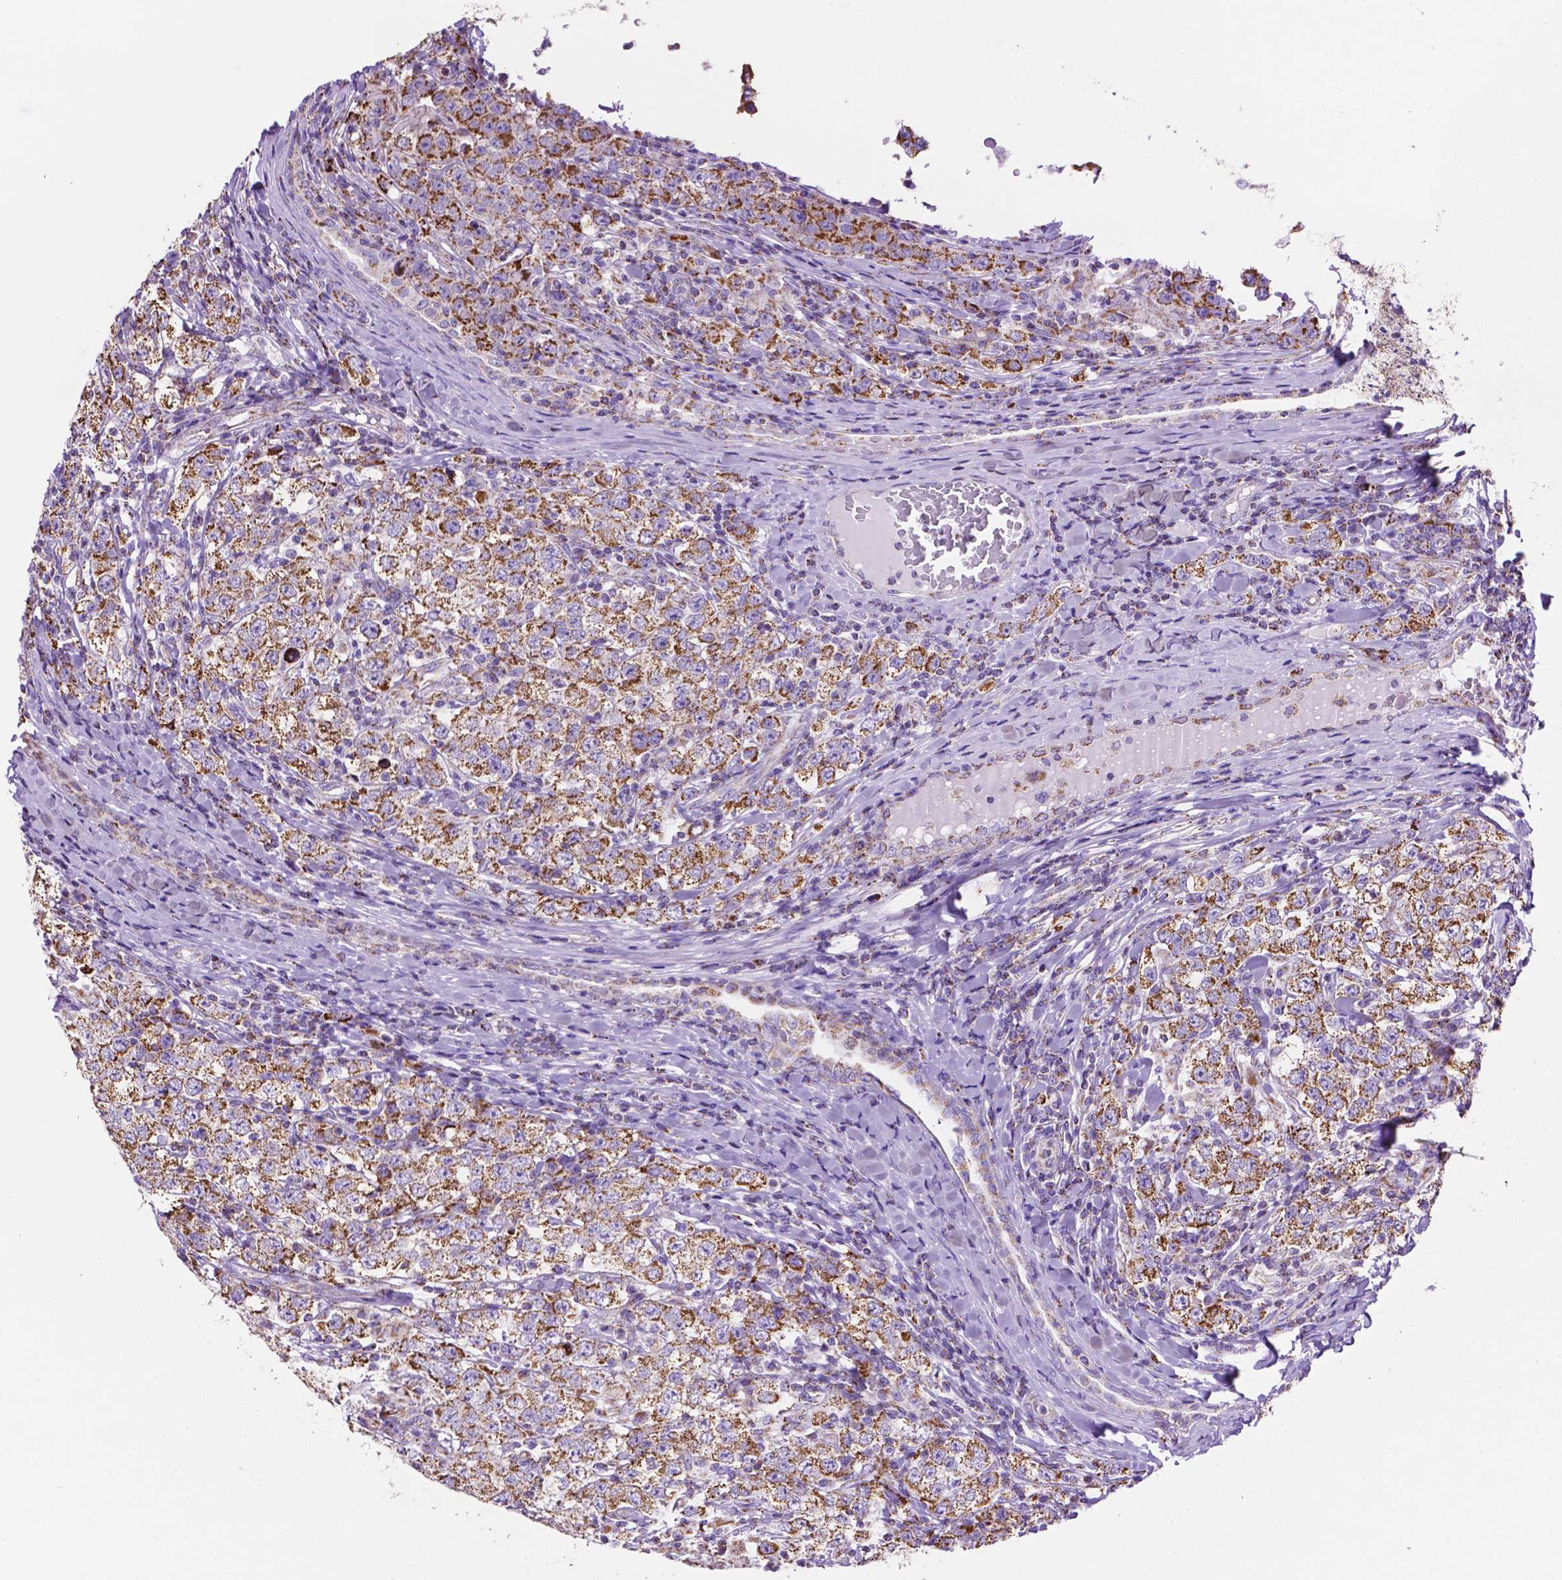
{"staining": {"intensity": "strong", "quantity": ">75%", "location": "cytoplasmic/membranous"}, "tissue": "testis cancer", "cell_type": "Tumor cells", "image_type": "cancer", "snomed": [{"axis": "morphology", "description": "Seminoma, NOS"}, {"axis": "morphology", "description": "Carcinoma, Embryonal, NOS"}, {"axis": "topography", "description": "Testis"}], "caption": "DAB immunohistochemical staining of human seminoma (testis) exhibits strong cytoplasmic/membranous protein staining in about >75% of tumor cells. The protein is shown in brown color, while the nuclei are stained blue.", "gene": "GDPD5", "patient": {"sex": "male", "age": 41}}